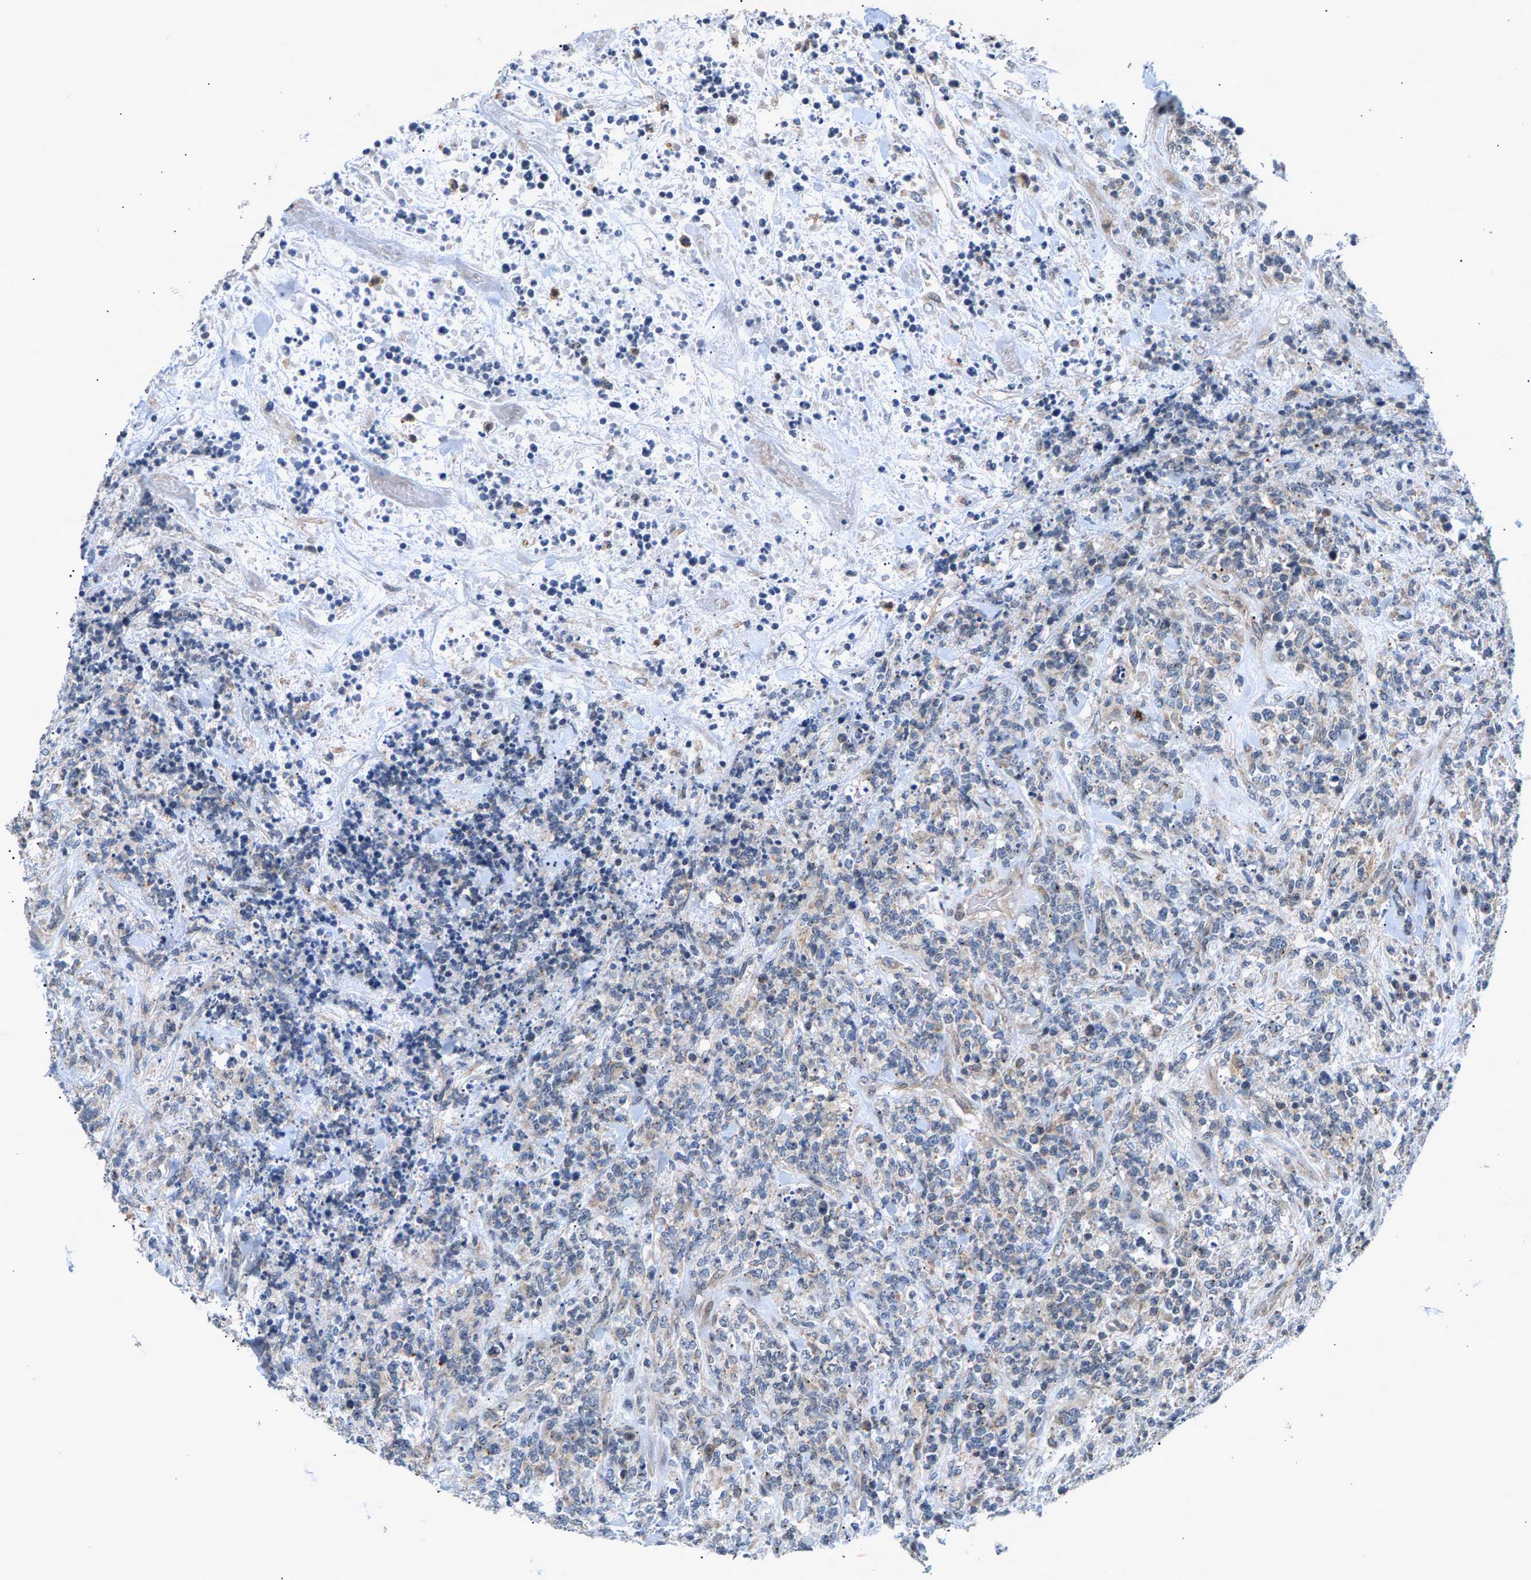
{"staining": {"intensity": "negative", "quantity": "none", "location": "none"}, "tissue": "lymphoma", "cell_type": "Tumor cells", "image_type": "cancer", "snomed": [{"axis": "morphology", "description": "Malignant lymphoma, non-Hodgkin's type, High grade"}, {"axis": "topography", "description": "Soft tissue"}], "caption": "Image shows no protein staining in tumor cells of lymphoma tissue. (DAB IHC with hematoxylin counter stain).", "gene": "ZPR1", "patient": {"sex": "male", "age": 18}}